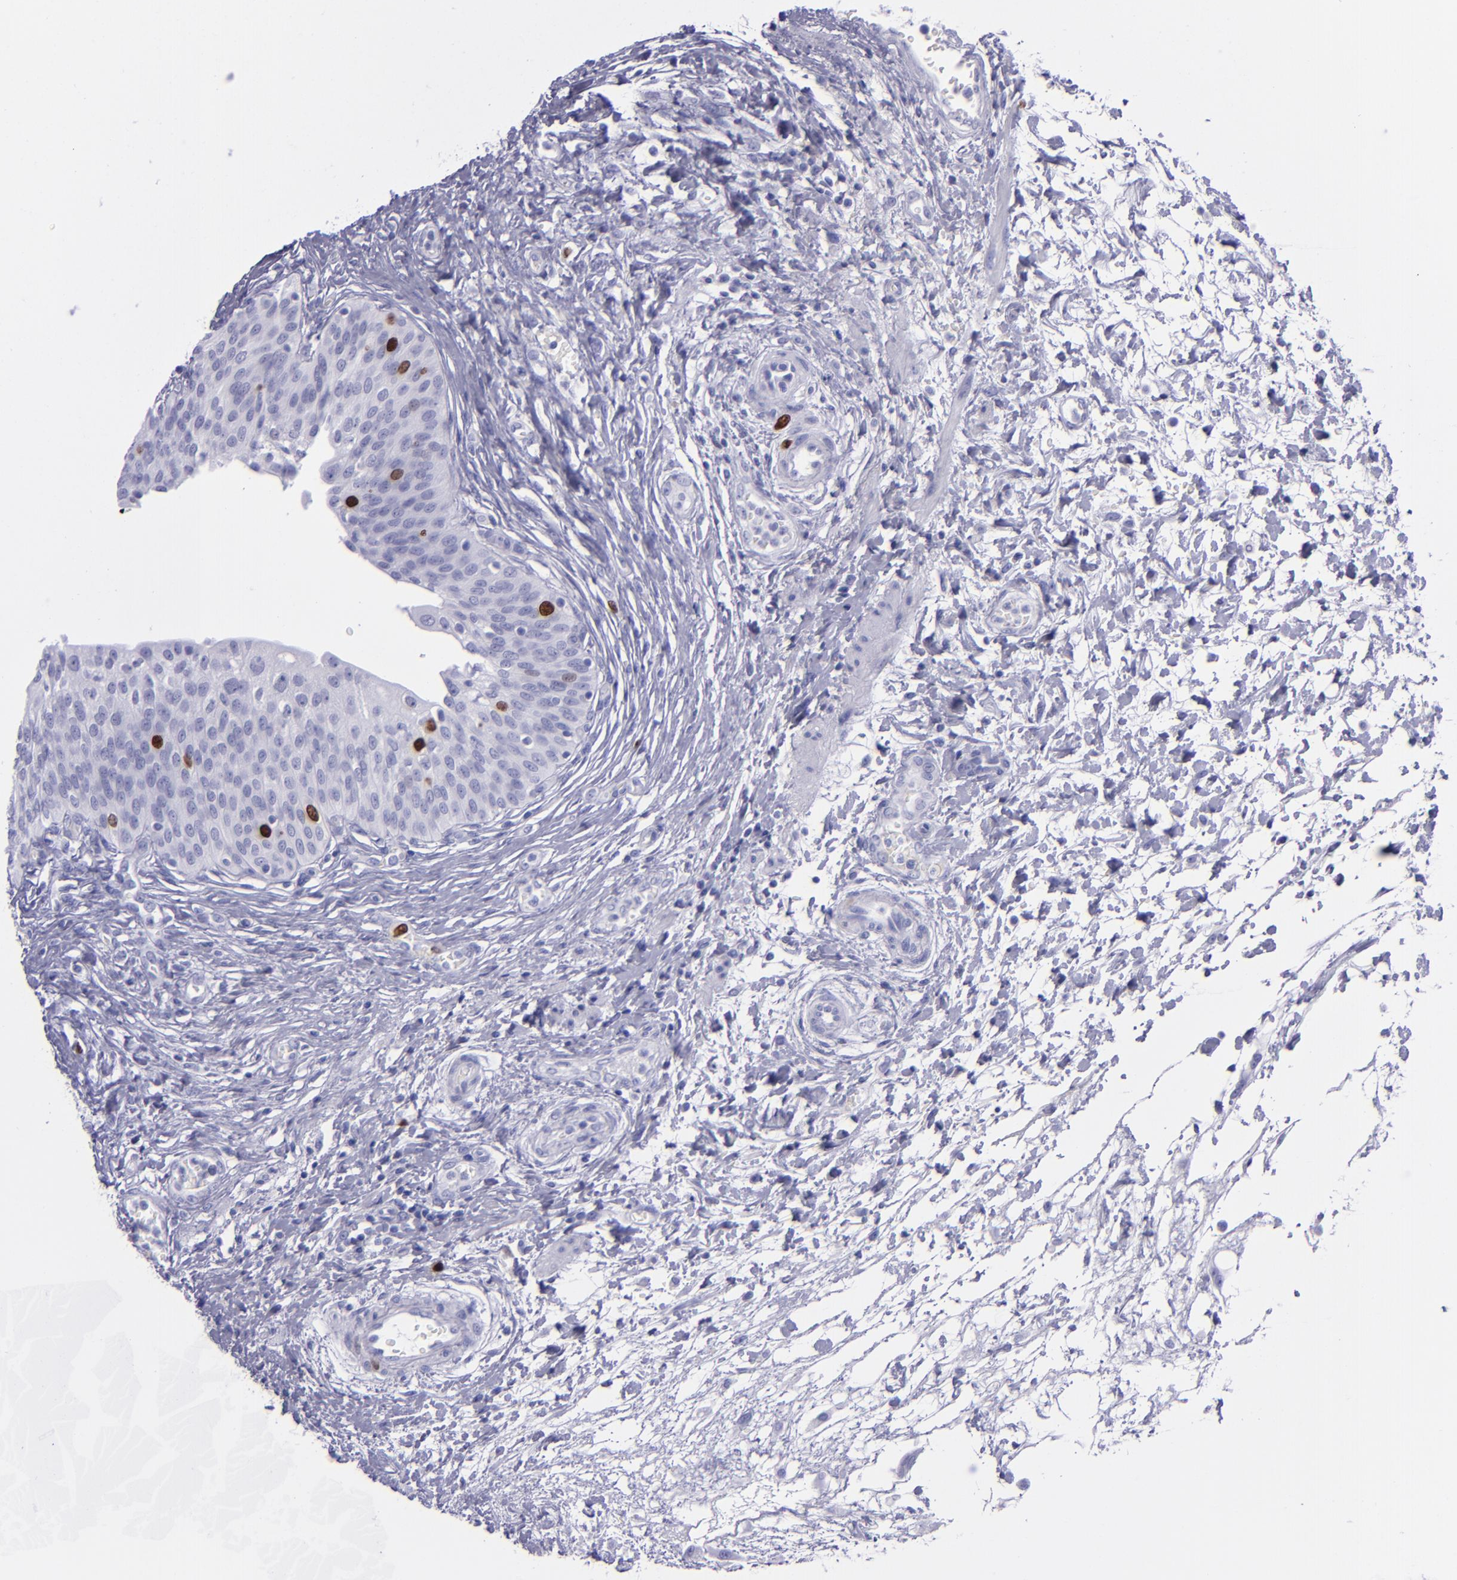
{"staining": {"intensity": "strong", "quantity": "<25%", "location": "nuclear"}, "tissue": "urinary bladder", "cell_type": "Urothelial cells", "image_type": "normal", "snomed": [{"axis": "morphology", "description": "Normal tissue, NOS"}, {"axis": "topography", "description": "Smooth muscle"}, {"axis": "topography", "description": "Urinary bladder"}], "caption": "There is medium levels of strong nuclear expression in urothelial cells of normal urinary bladder, as demonstrated by immunohistochemical staining (brown color).", "gene": "TOP2A", "patient": {"sex": "male", "age": 35}}